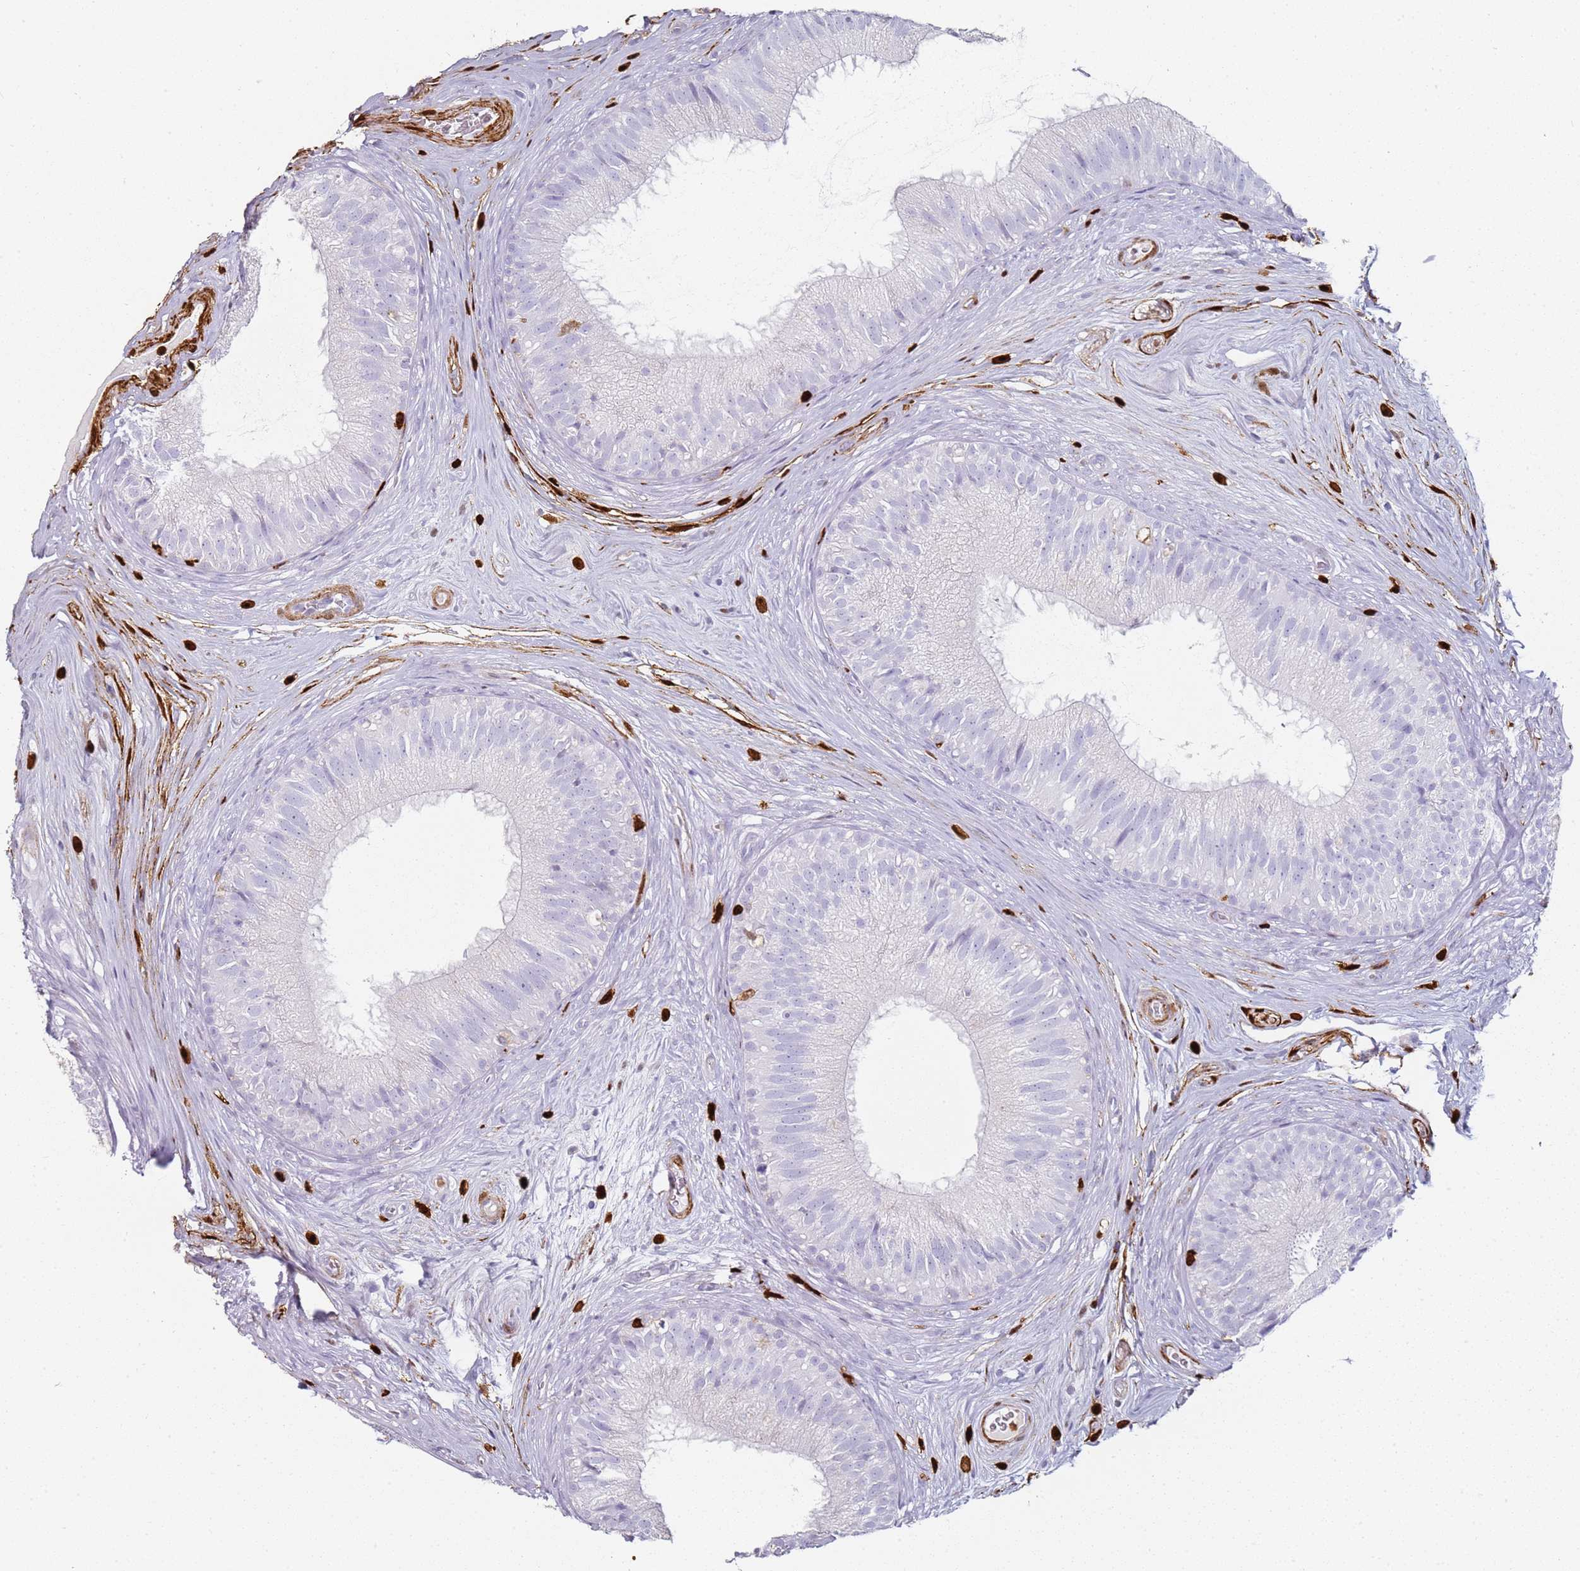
{"staining": {"intensity": "negative", "quantity": "none", "location": "none"}, "tissue": "epididymis", "cell_type": "Glandular cells", "image_type": "normal", "snomed": [{"axis": "morphology", "description": "Normal tissue, NOS"}, {"axis": "topography", "description": "Epididymis"}], "caption": "Immunohistochemistry (IHC) histopathology image of unremarkable epididymis stained for a protein (brown), which reveals no expression in glandular cells.", "gene": "S100A4", "patient": {"sex": "male", "age": 34}}